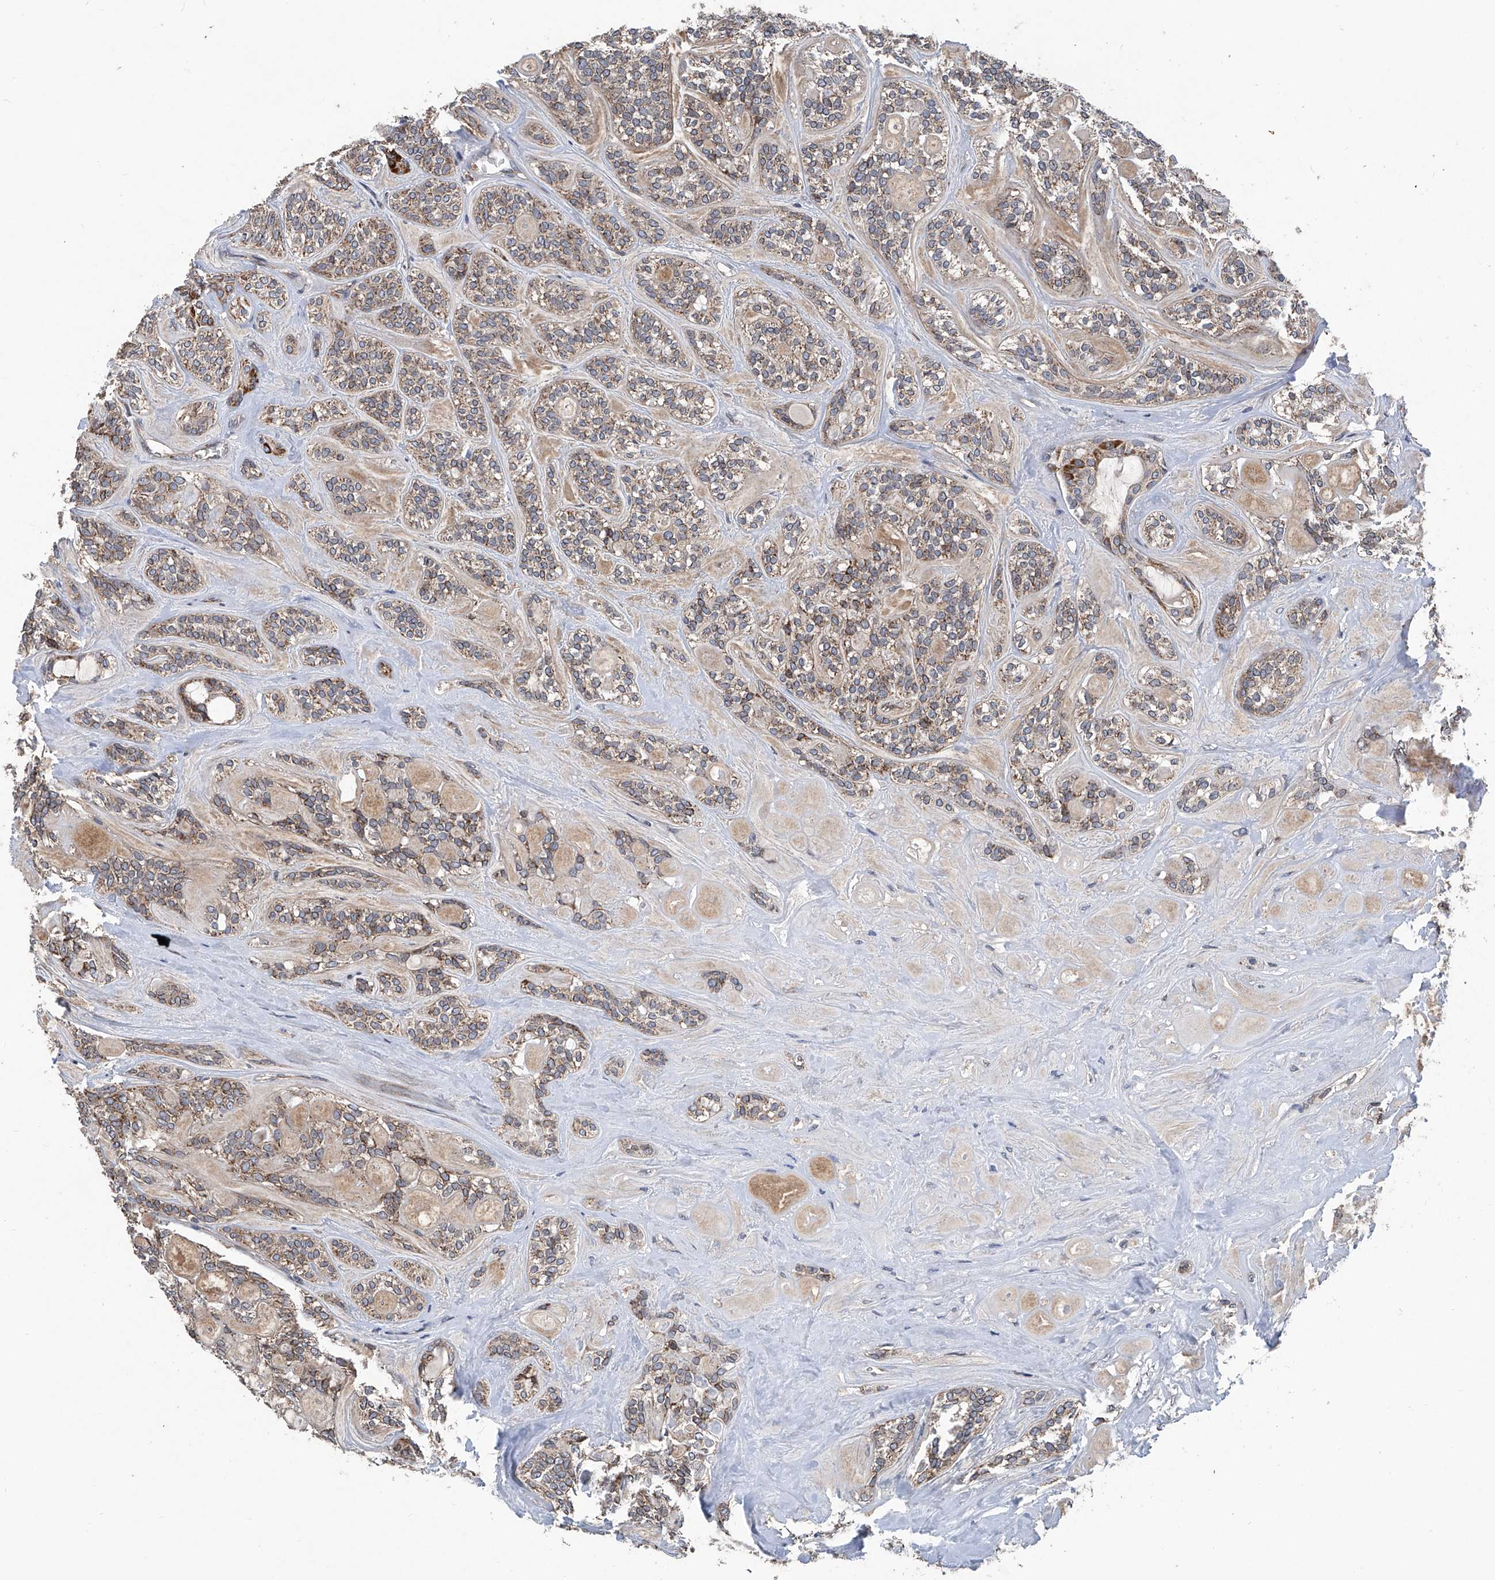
{"staining": {"intensity": "moderate", "quantity": ">75%", "location": "cytoplasmic/membranous"}, "tissue": "head and neck cancer", "cell_type": "Tumor cells", "image_type": "cancer", "snomed": [{"axis": "morphology", "description": "Adenocarcinoma, NOS"}, {"axis": "topography", "description": "Head-Neck"}], "caption": "Human head and neck cancer stained with a protein marker shows moderate staining in tumor cells.", "gene": "BCKDHB", "patient": {"sex": "male", "age": 66}}